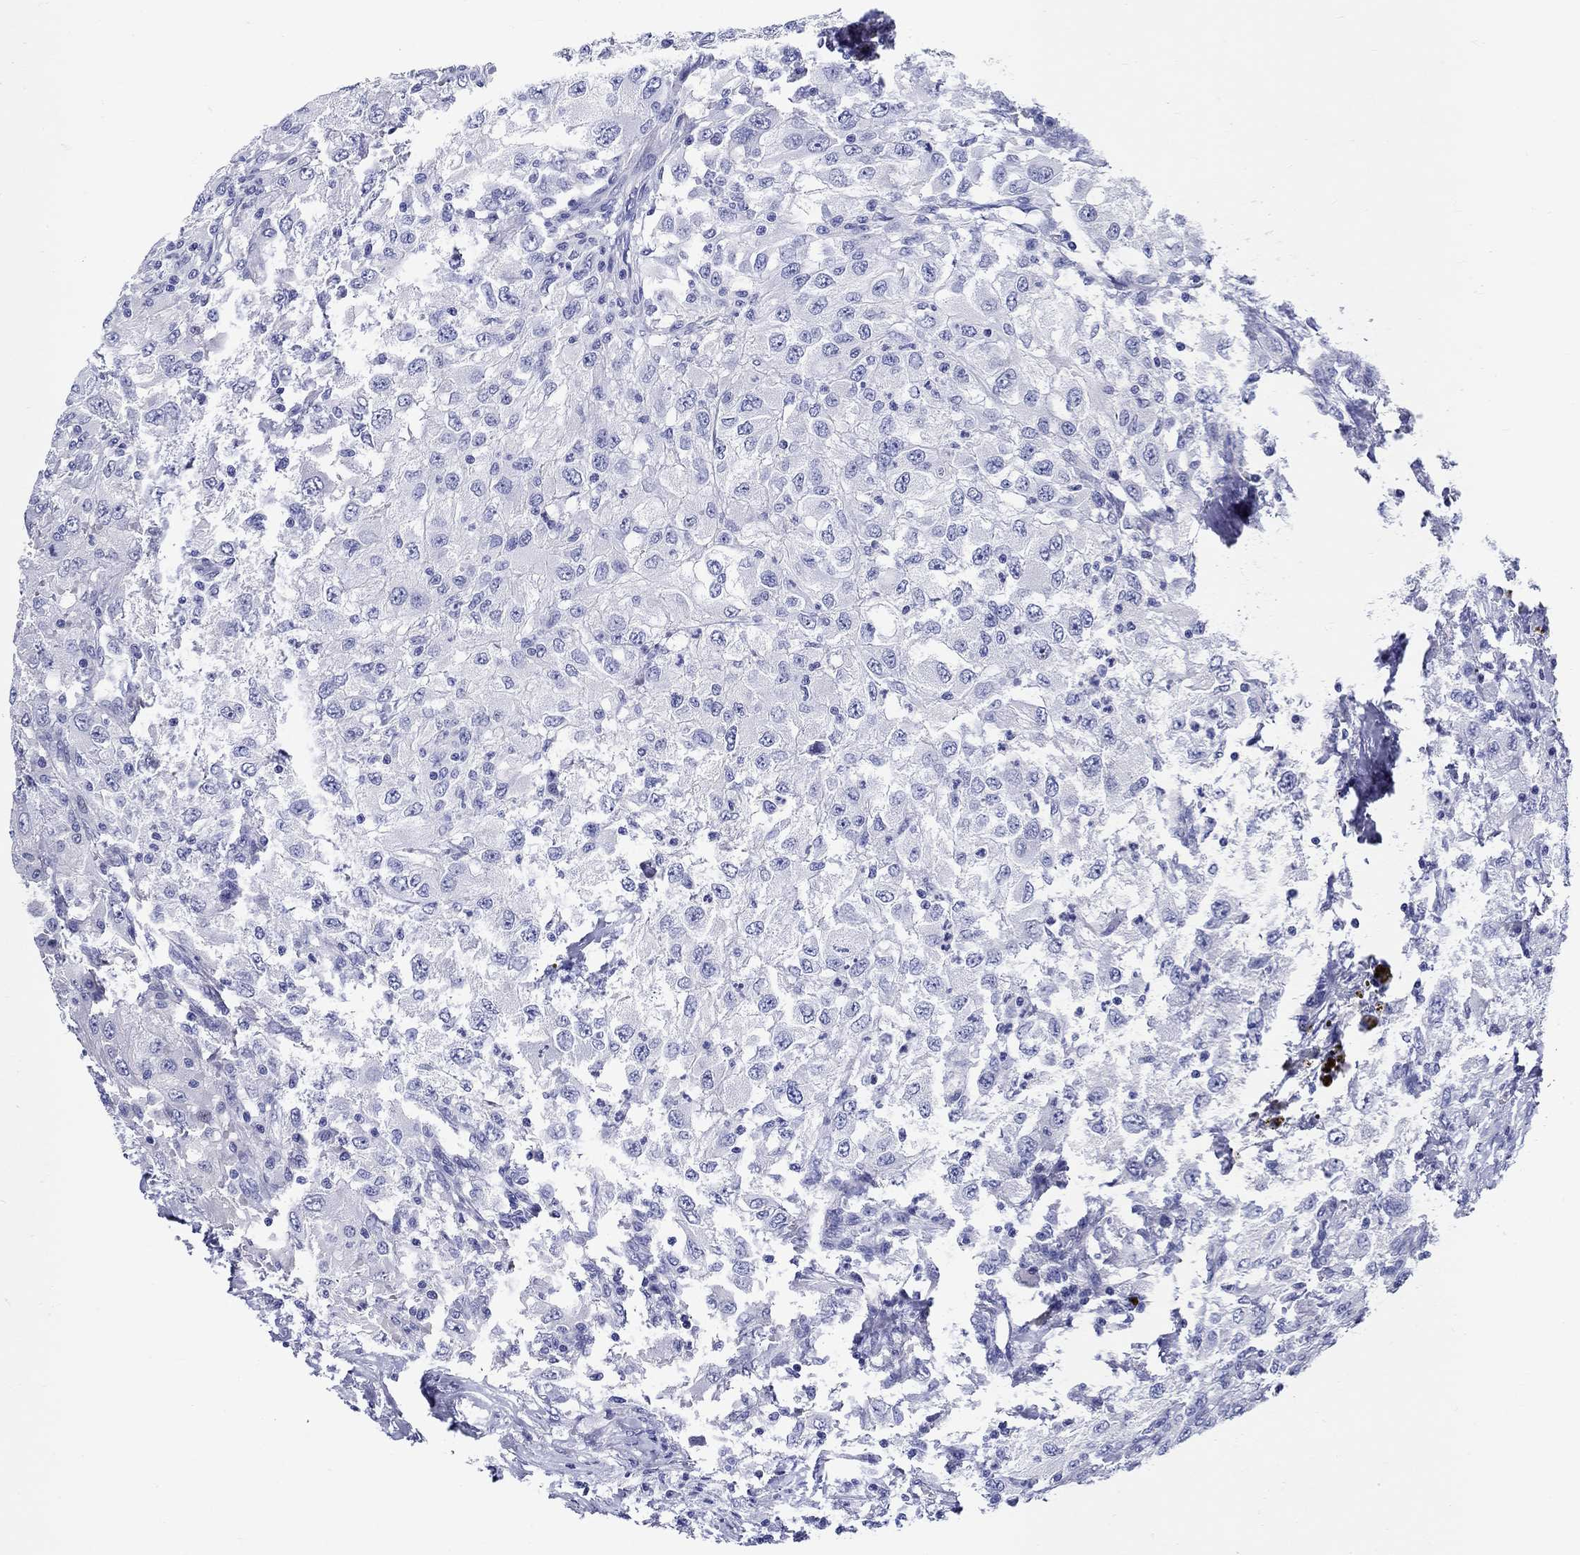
{"staining": {"intensity": "negative", "quantity": "none", "location": "none"}, "tissue": "renal cancer", "cell_type": "Tumor cells", "image_type": "cancer", "snomed": [{"axis": "morphology", "description": "Adenocarcinoma, NOS"}, {"axis": "topography", "description": "Kidney"}], "caption": "Renal cancer (adenocarcinoma) stained for a protein using immunohistochemistry displays no positivity tumor cells.", "gene": "CRYGS", "patient": {"sex": "female", "age": 67}}